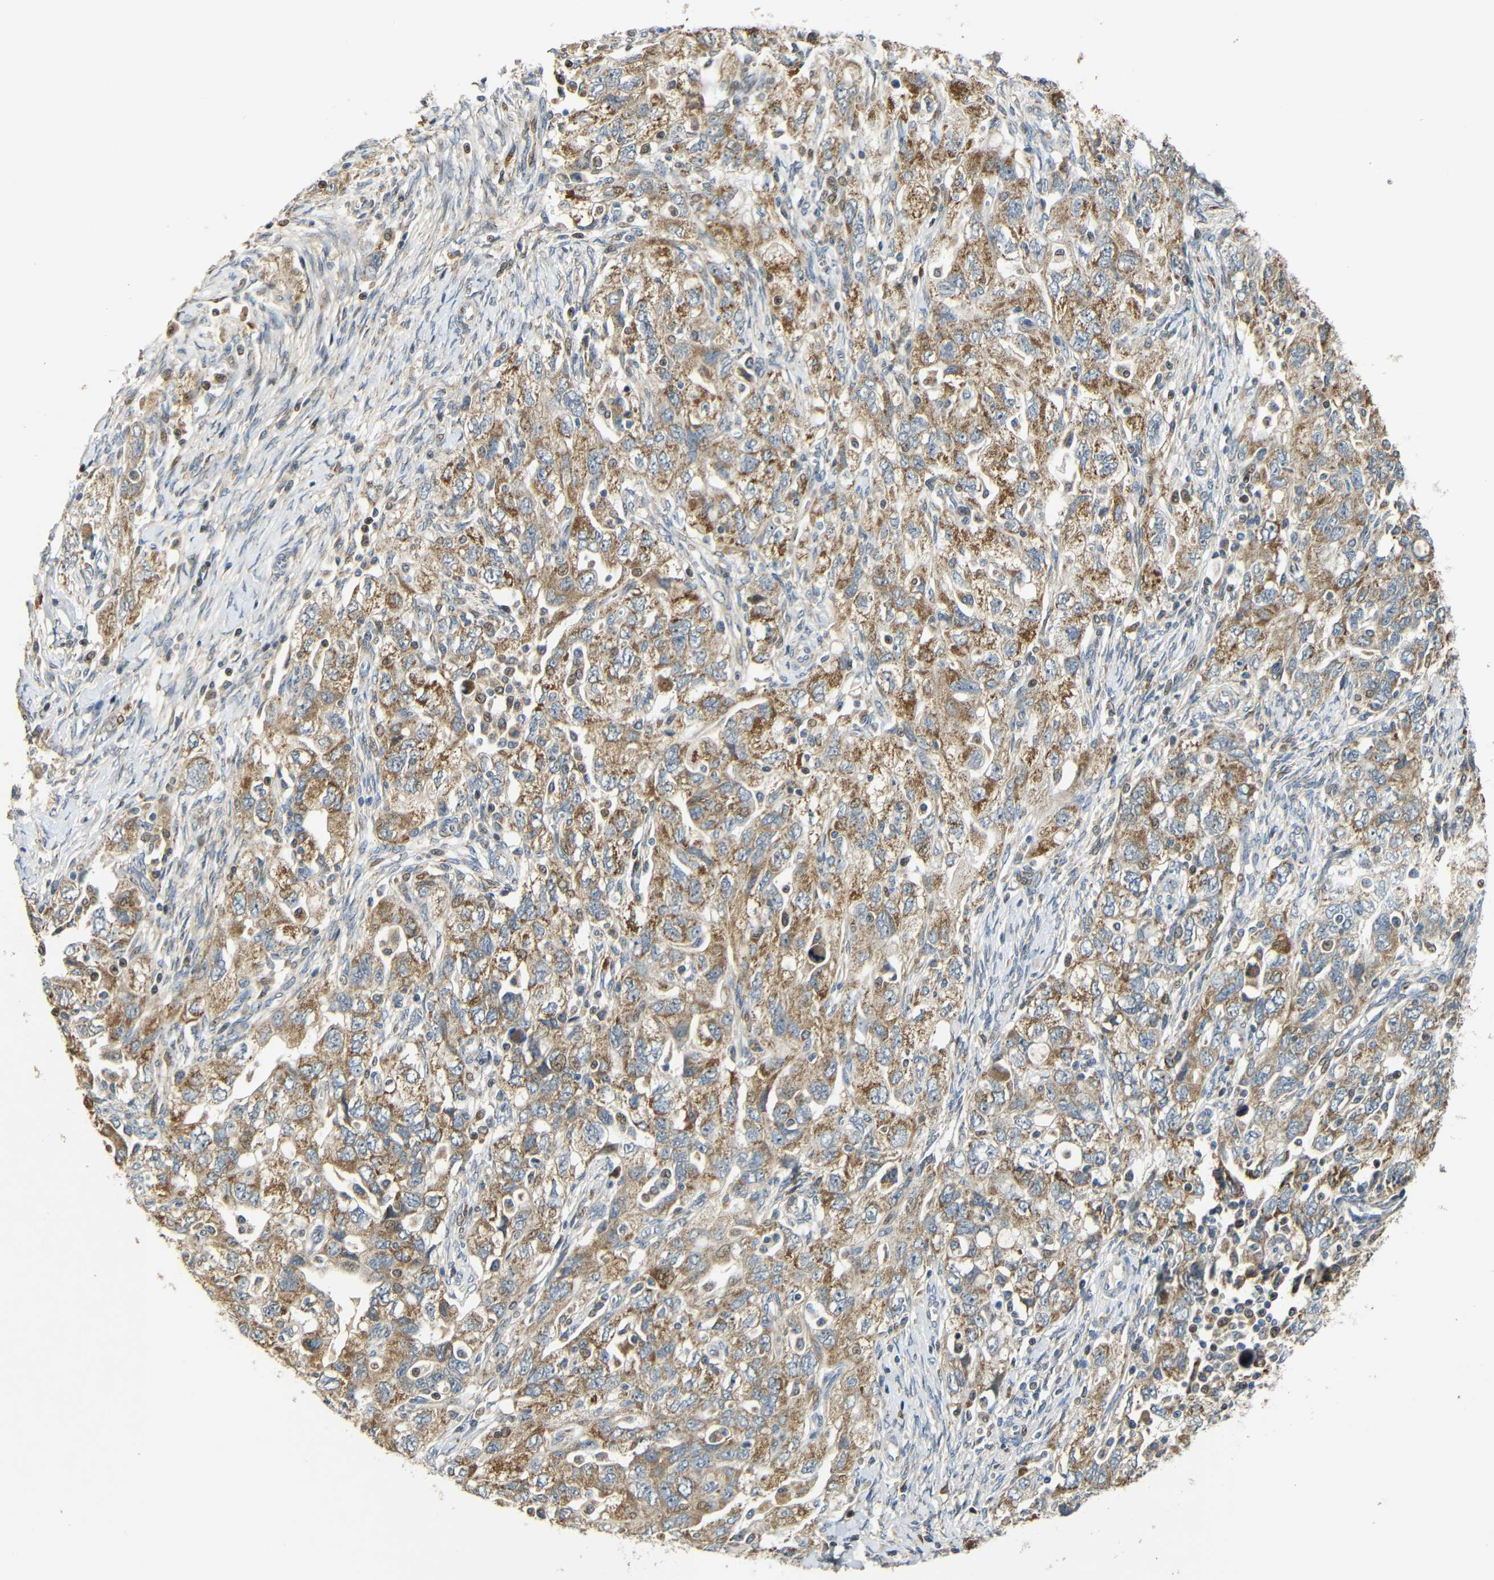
{"staining": {"intensity": "moderate", "quantity": ">75%", "location": "cytoplasmic/membranous"}, "tissue": "ovarian cancer", "cell_type": "Tumor cells", "image_type": "cancer", "snomed": [{"axis": "morphology", "description": "Carcinoma, NOS"}, {"axis": "morphology", "description": "Cystadenocarcinoma, serous, NOS"}, {"axis": "topography", "description": "Ovary"}], "caption": "Tumor cells reveal medium levels of moderate cytoplasmic/membranous staining in about >75% of cells in human ovarian cancer.", "gene": "KAZALD1", "patient": {"sex": "female", "age": 69}}